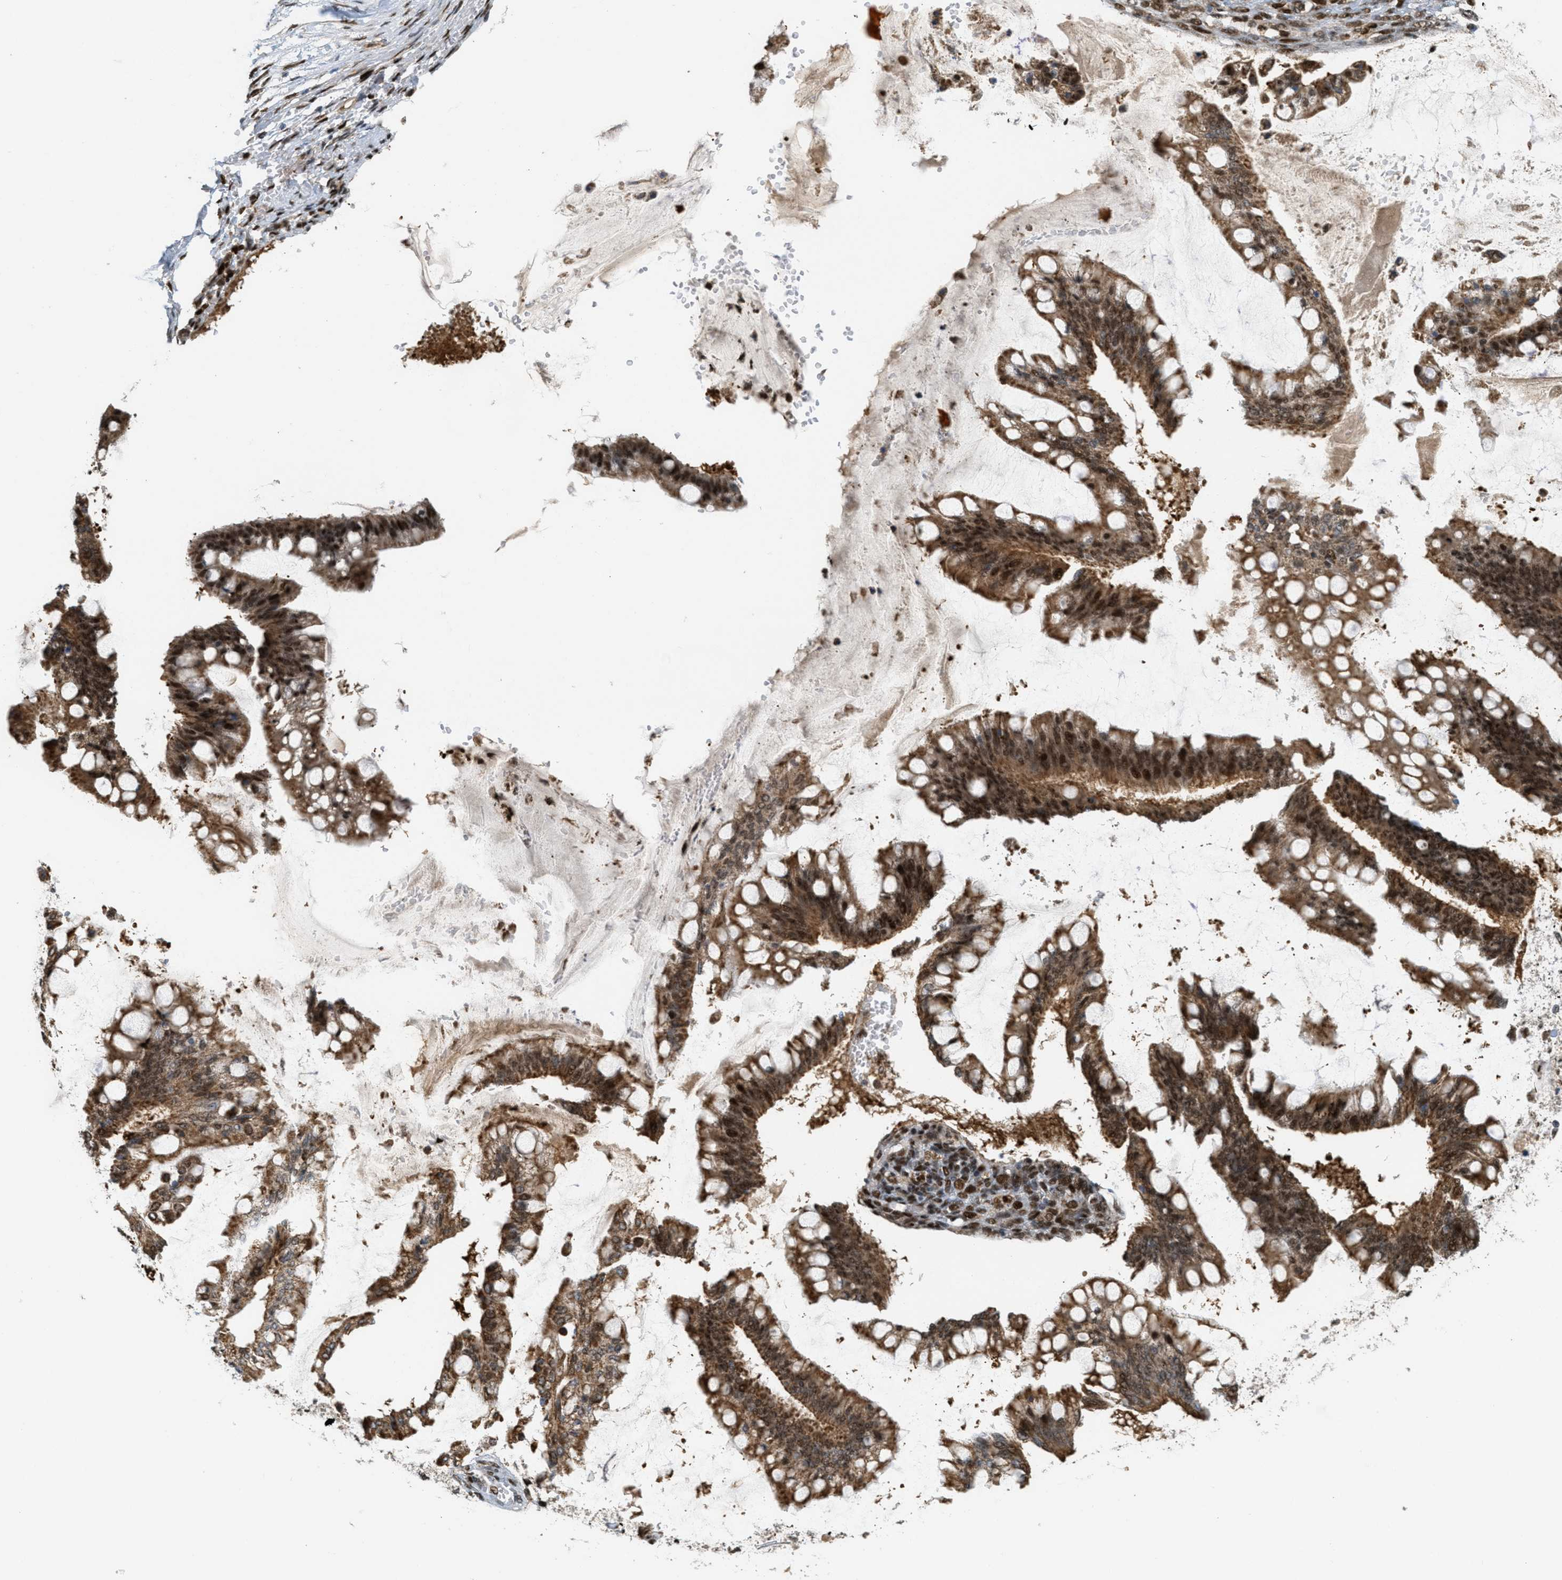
{"staining": {"intensity": "strong", "quantity": ">75%", "location": "cytoplasmic/membranous,nuclear"}, "tissue": "ovarian cancer", "cell_type": "Tumor cells", "image_type": "cancer", "snomed": [{"axis": "morphology", "description": "Cystadenocarcinoma, mucinous, NOS"}, {"axis": "topography", "description": "Ovary"}], "caption": "Human ovarian mucinous cystadenocarcinoma stained for a protein (brown) demonstrates strong cytoplasmic/membranous and nuclear positive expression in approximately >75% of tumor cells.", "gene": "TLK1", "patient": {"sex": "female", "age": 73}}